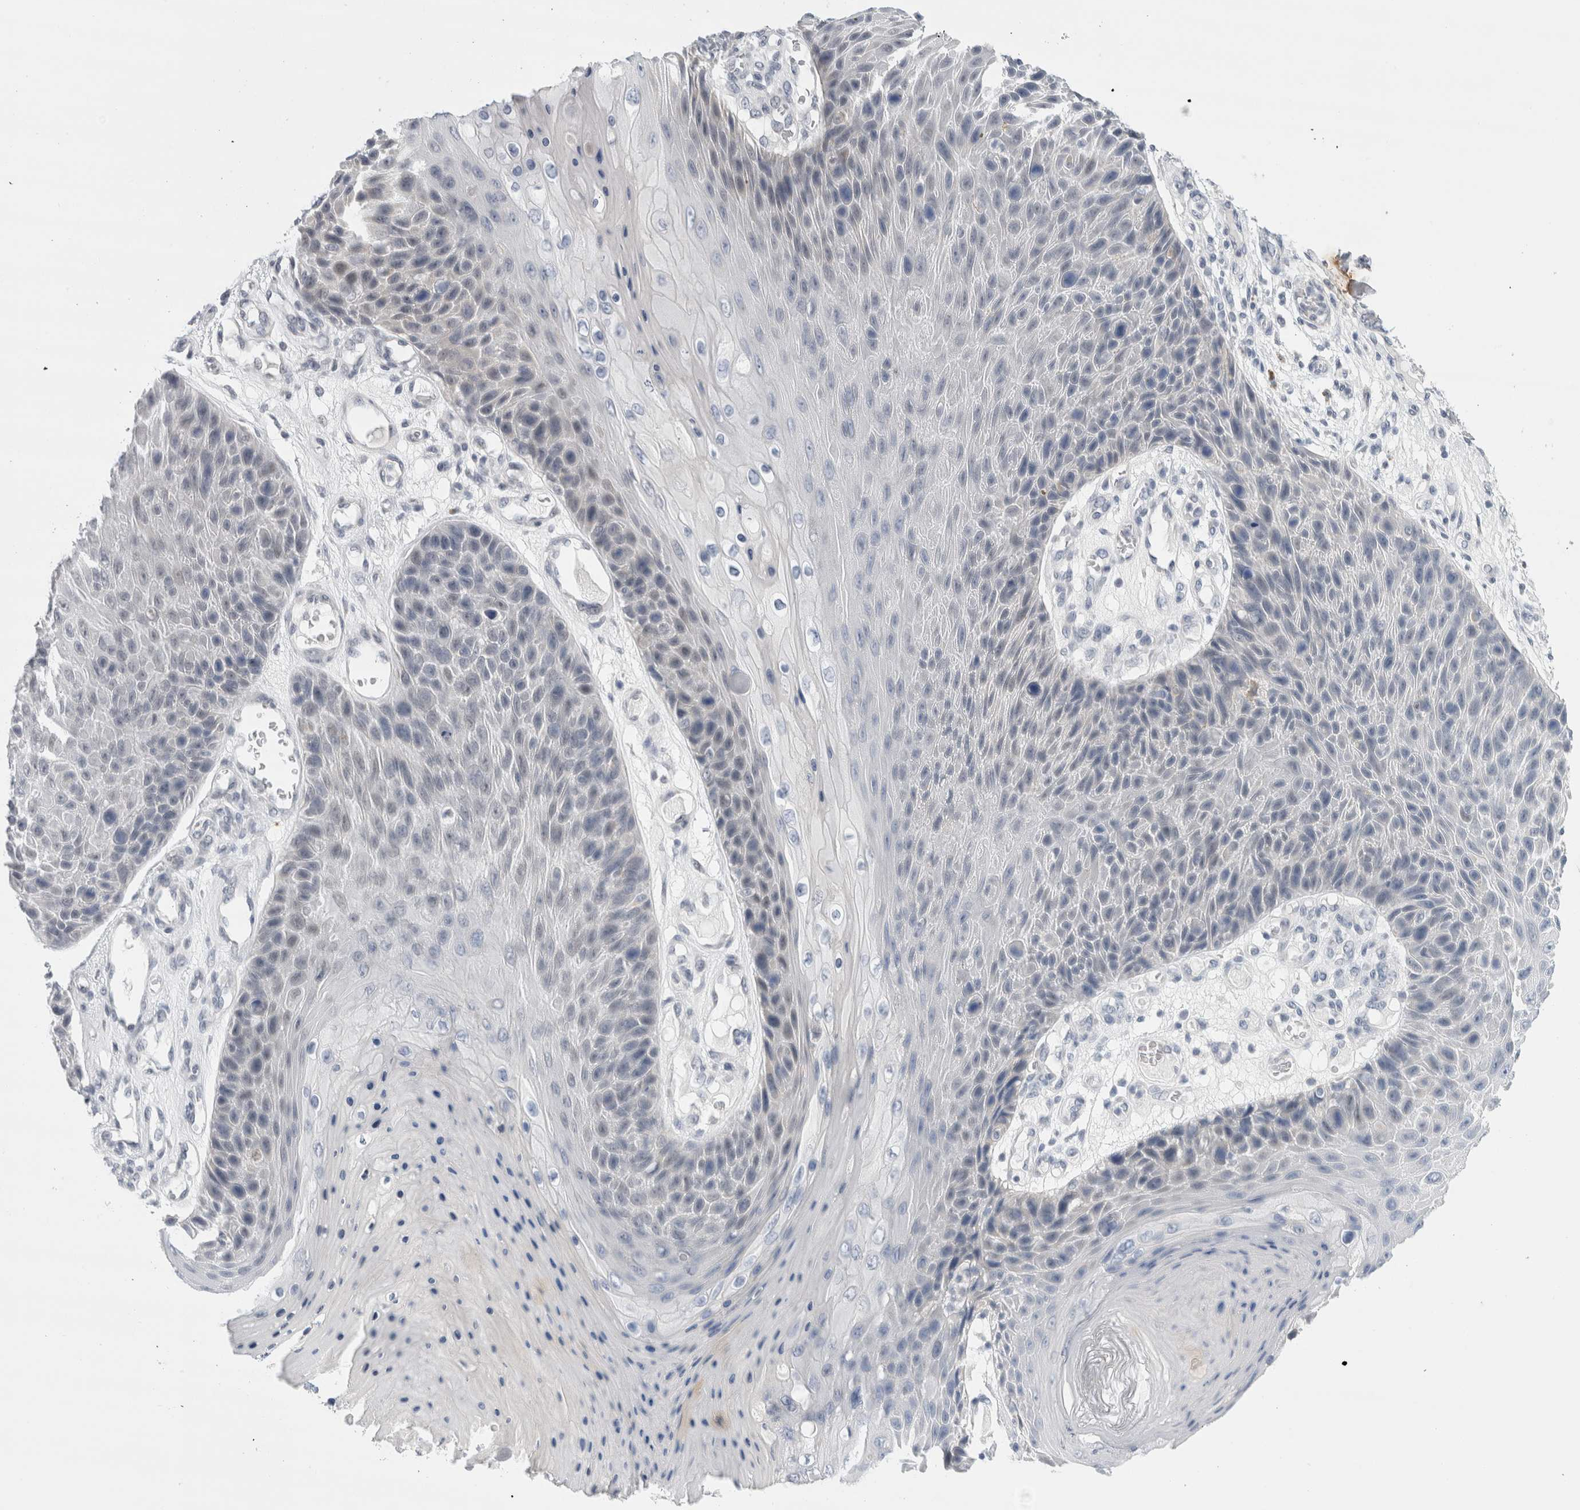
{"staining": {"intensity": "negative", "quantity": "none", "location": "none"}, "tissue": "skin cancer", "cell_type": "Tumor cells", "image_type": "cancer", "snomed": [{"axis": "morphology", "description": "Squamous cell carcinoma, NOS"}, {"axis": "topography", "description": "Skin"}], "caption": "There is no significant staining in tumor cells of squamous cell carcinoma (skin).", "gene": "SLC22A12", "patient": {"sex": "female", "age": 88}}